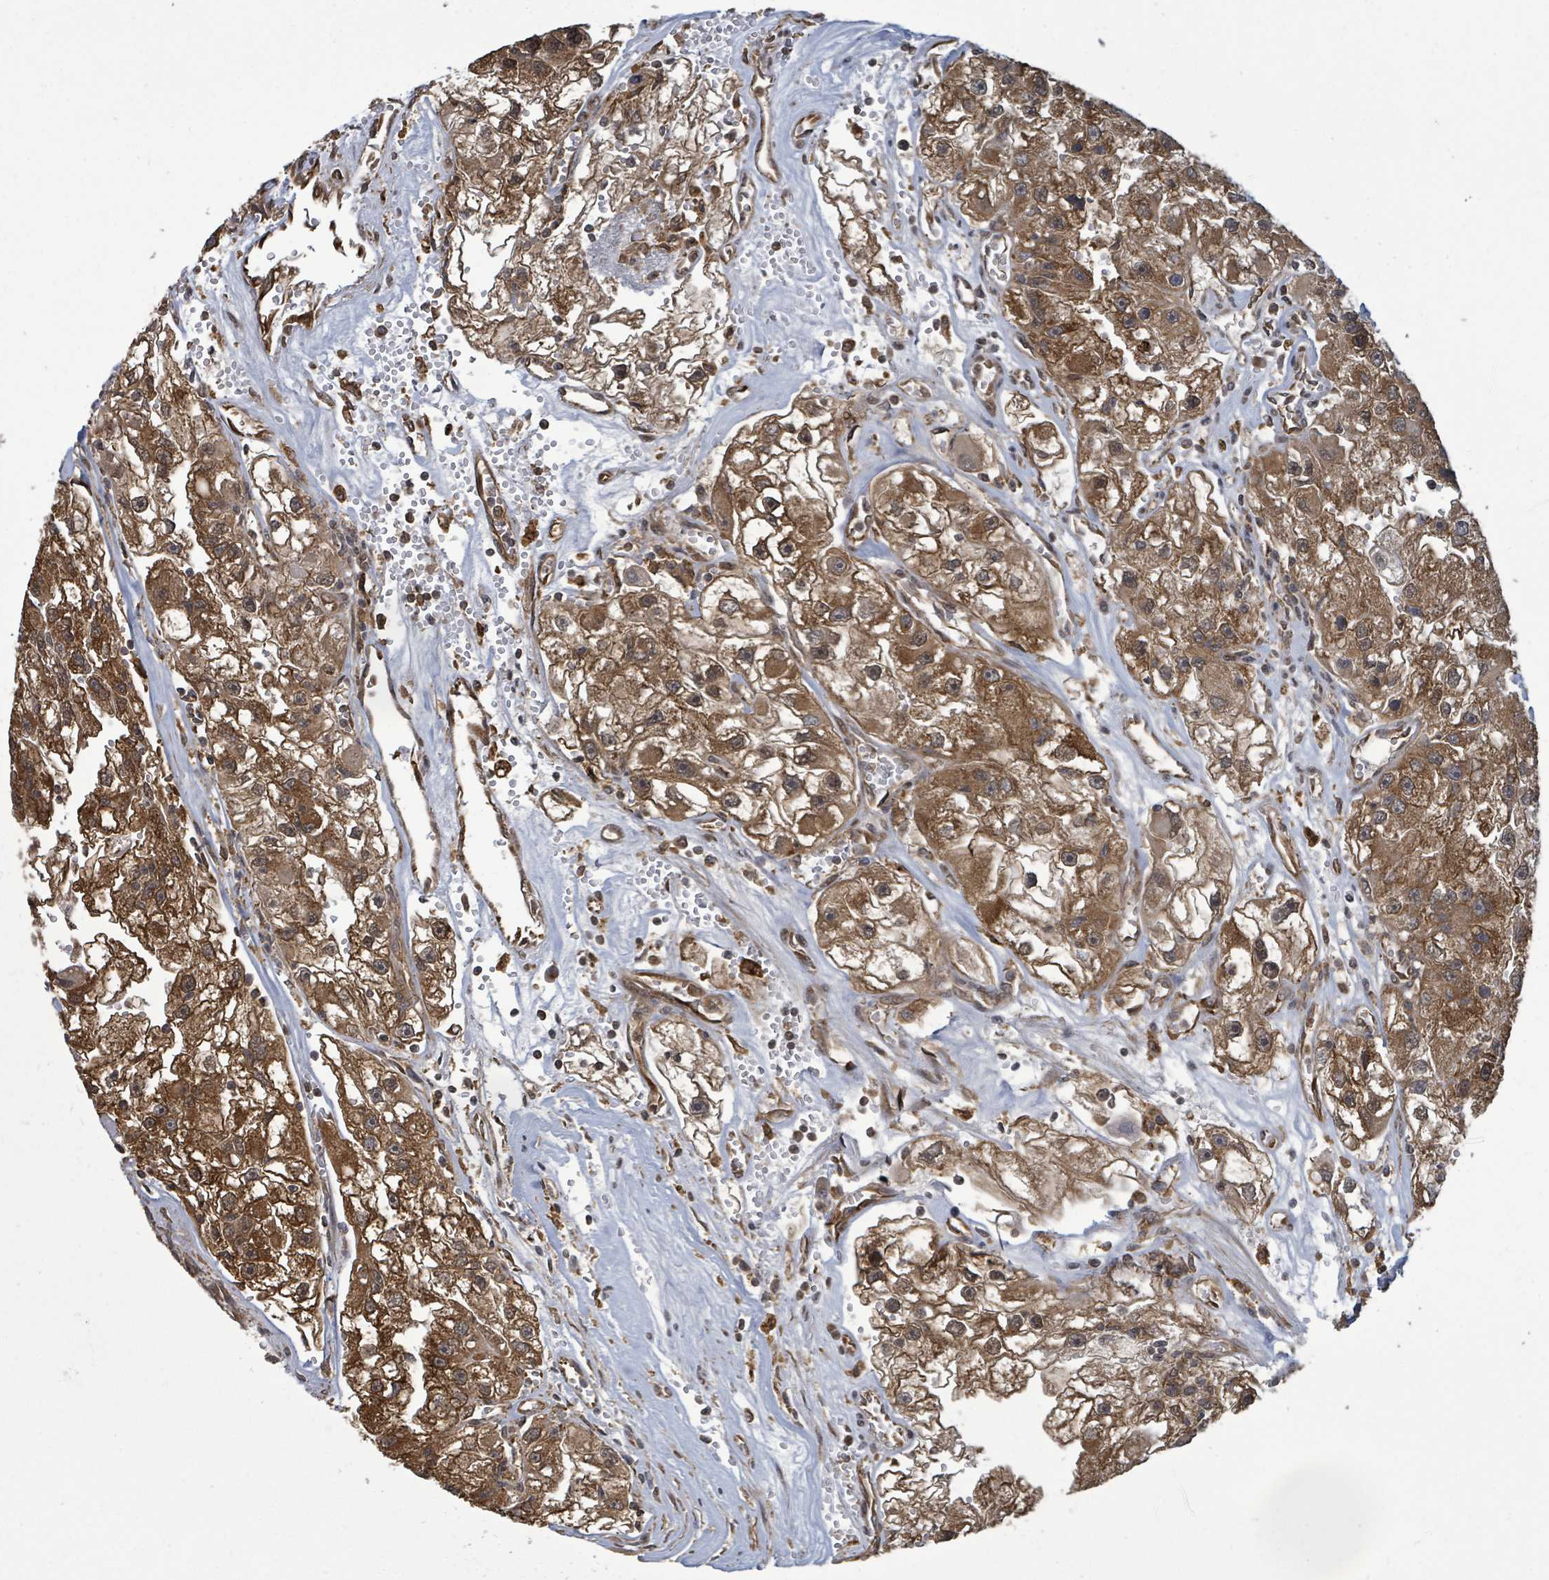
{"staining": {"intensity": "moderate", "quantity": ">75%", "location": "cytoplasmic/membranous"}, "tissue": "renal cancer", "cell_type": "Tumor cells", "image_type": "cancer", "snomed": [{"axis": "morphology", "description": "Adenocarcinoma, NOS"}, {"axis": "topography", "description": "Kidney"}], "caption": "Immunohistochemistry (IHC) of human adenocarcinoma (renal) demonstrates medium levels of moderate cytoplasmic/membranous expression in about >75% of tumor cells.", "gene": "KLC1", "patient": {"sex": "male", "age": 63}}